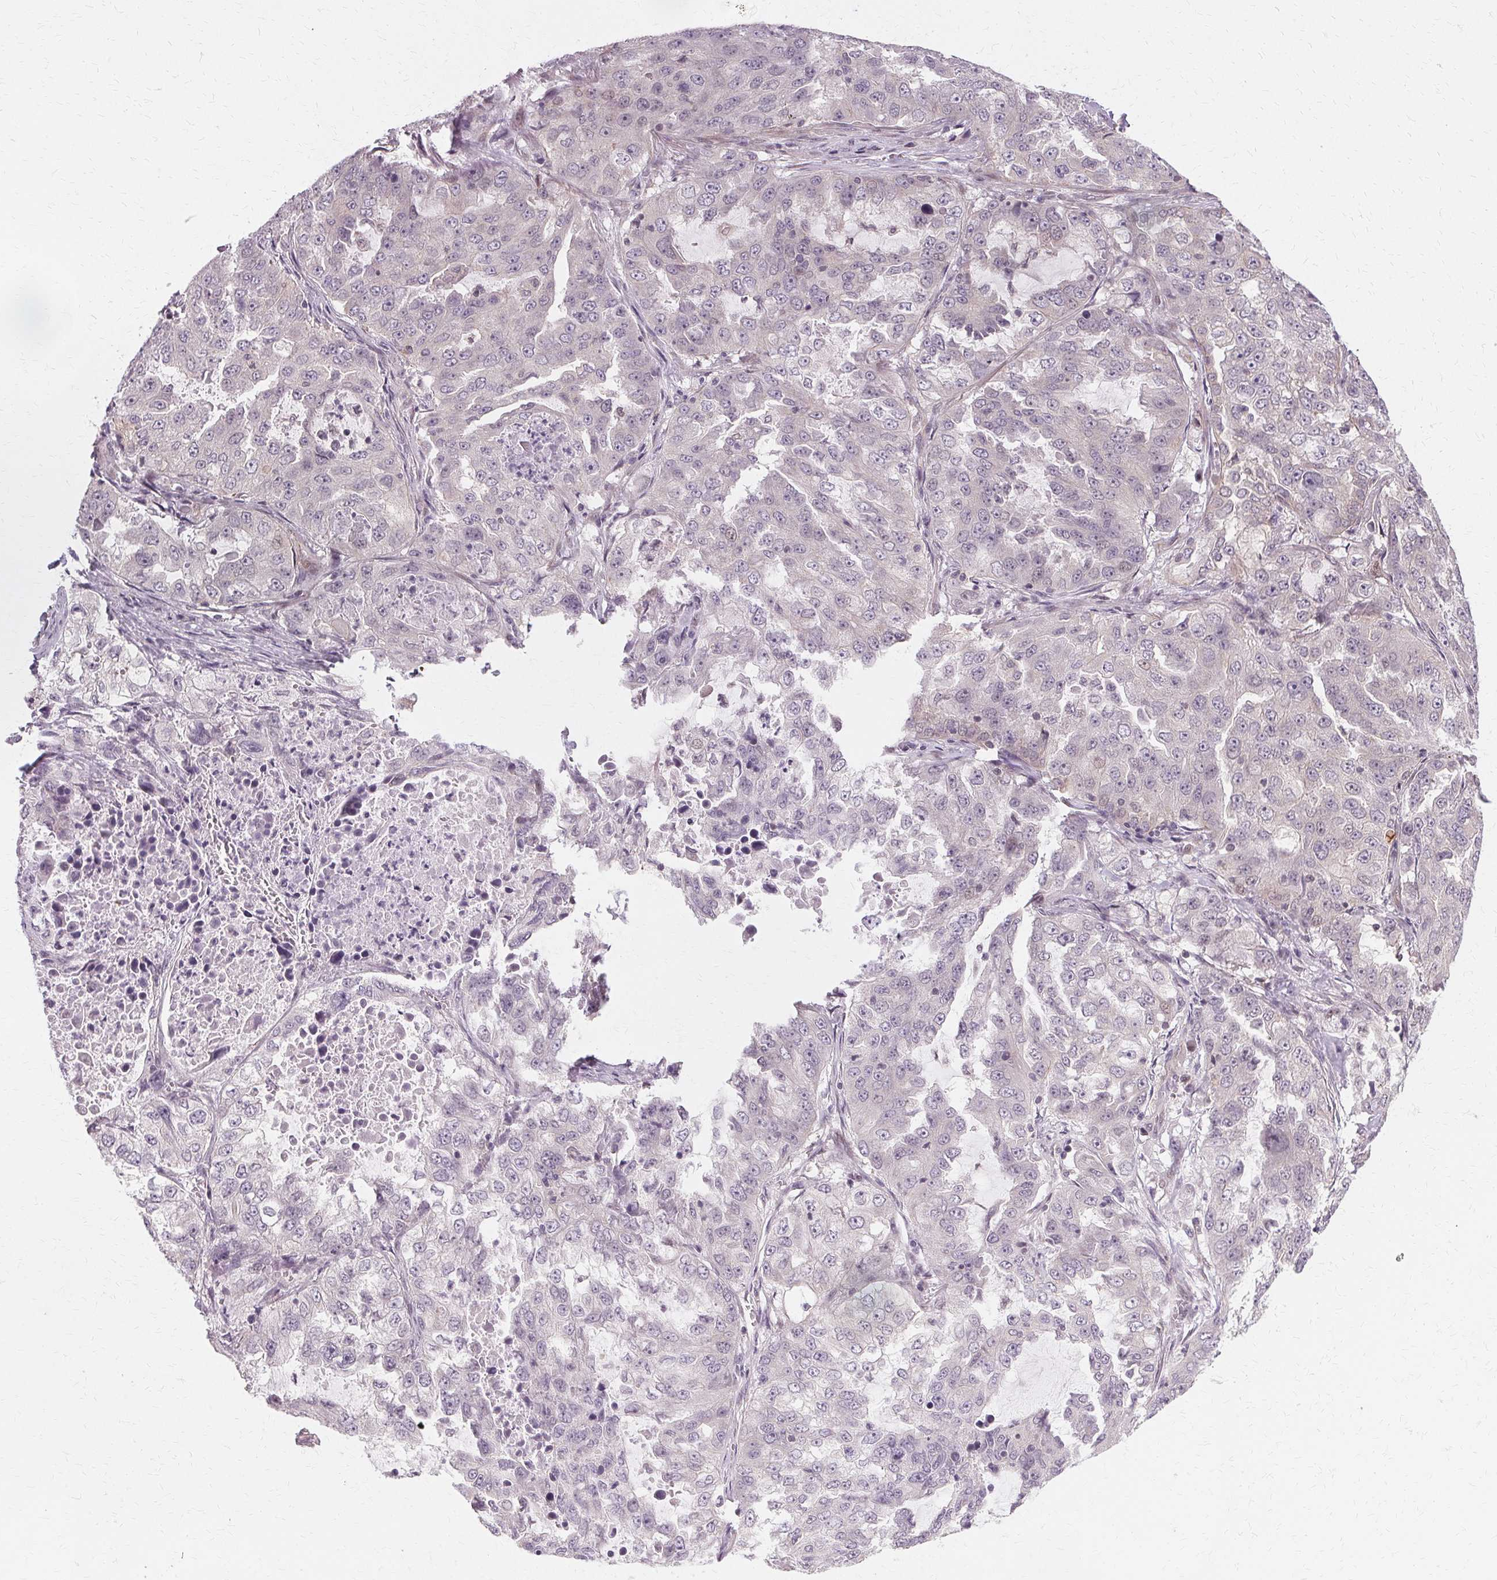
{"staining": {"intensity": "negative", "quantity": "none", "location": "none"}, "tissue": "lung cancer", "cell_type": "Tumor cells", "image_type": "cancer", "snomed": [{"axis": "morphology", "description": "Adenocarcinoma, NOS"}, {"axis": "topography", "description": "Lung"}], "caption": "Protein analysis of adenocarcinoma (lung) exhibits no significant staining in tumor cells.", "gene": "USP8", "patient": {"sex": "female", "age": 61}}